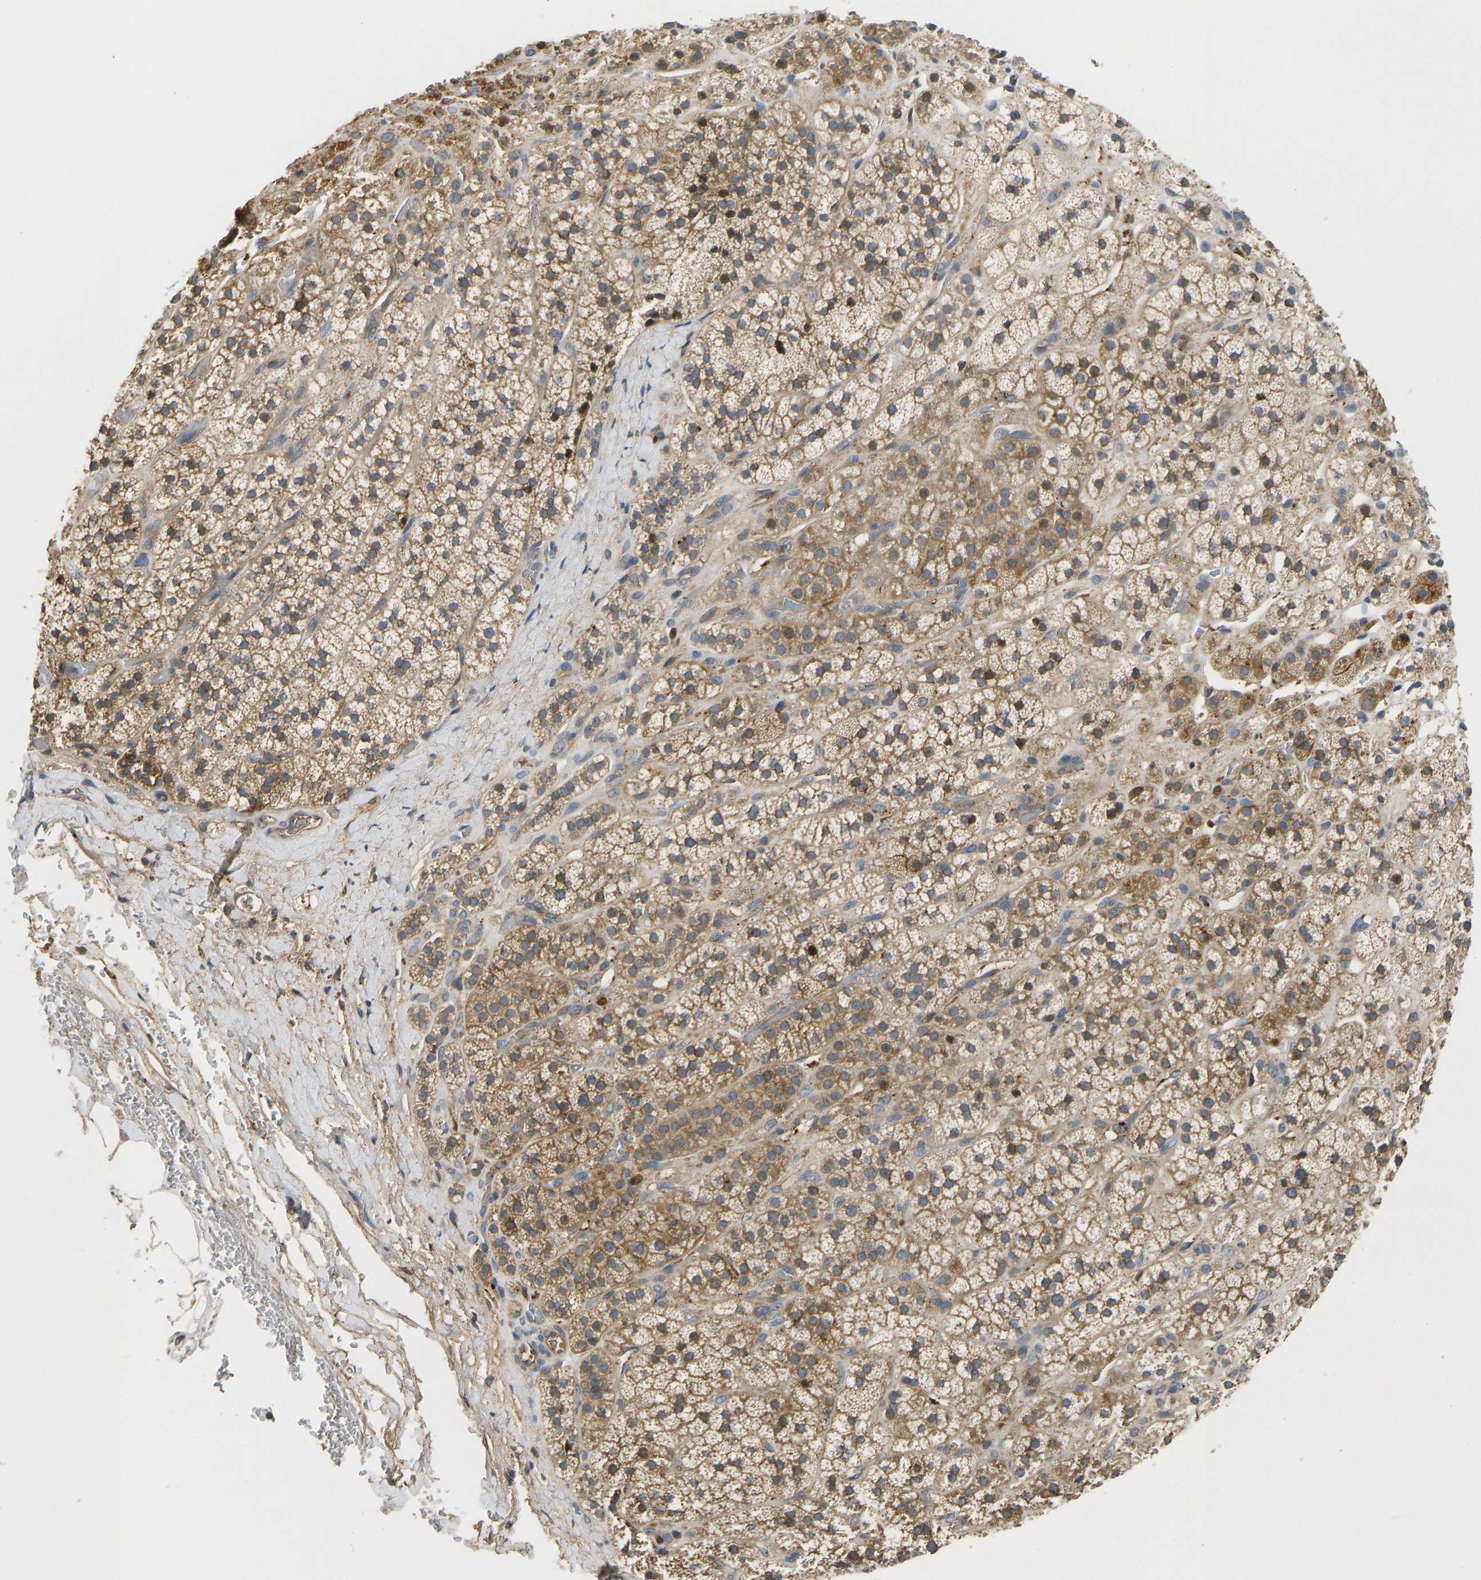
{"staining": {"intensity": "moderate", "quantity": ">75%", "location": "cytoplasmic/membranous"}, "tissue": "adrenal gland", "cell_type": "Glandular cells", "image_type": "normal", "snomed": [{"axis": "morphology", "description": "Normal tissue, NOS"}, {"axis": "topography", "description": "Adrenal gland"}], "caption": "Immunohistochemistry (IHC) histopathology image of benign adrenal gland: adrenal gland stained using immunohistochemistry (IHC) shows medium levels of moderate protein expression localized specifically in the cytoplasmic/membranous of glandular cells, appearing as a cytoplasmic/membranous brown color.", "gene": "VCPKMT", "patient": {"sex": "male", "age": 56}}